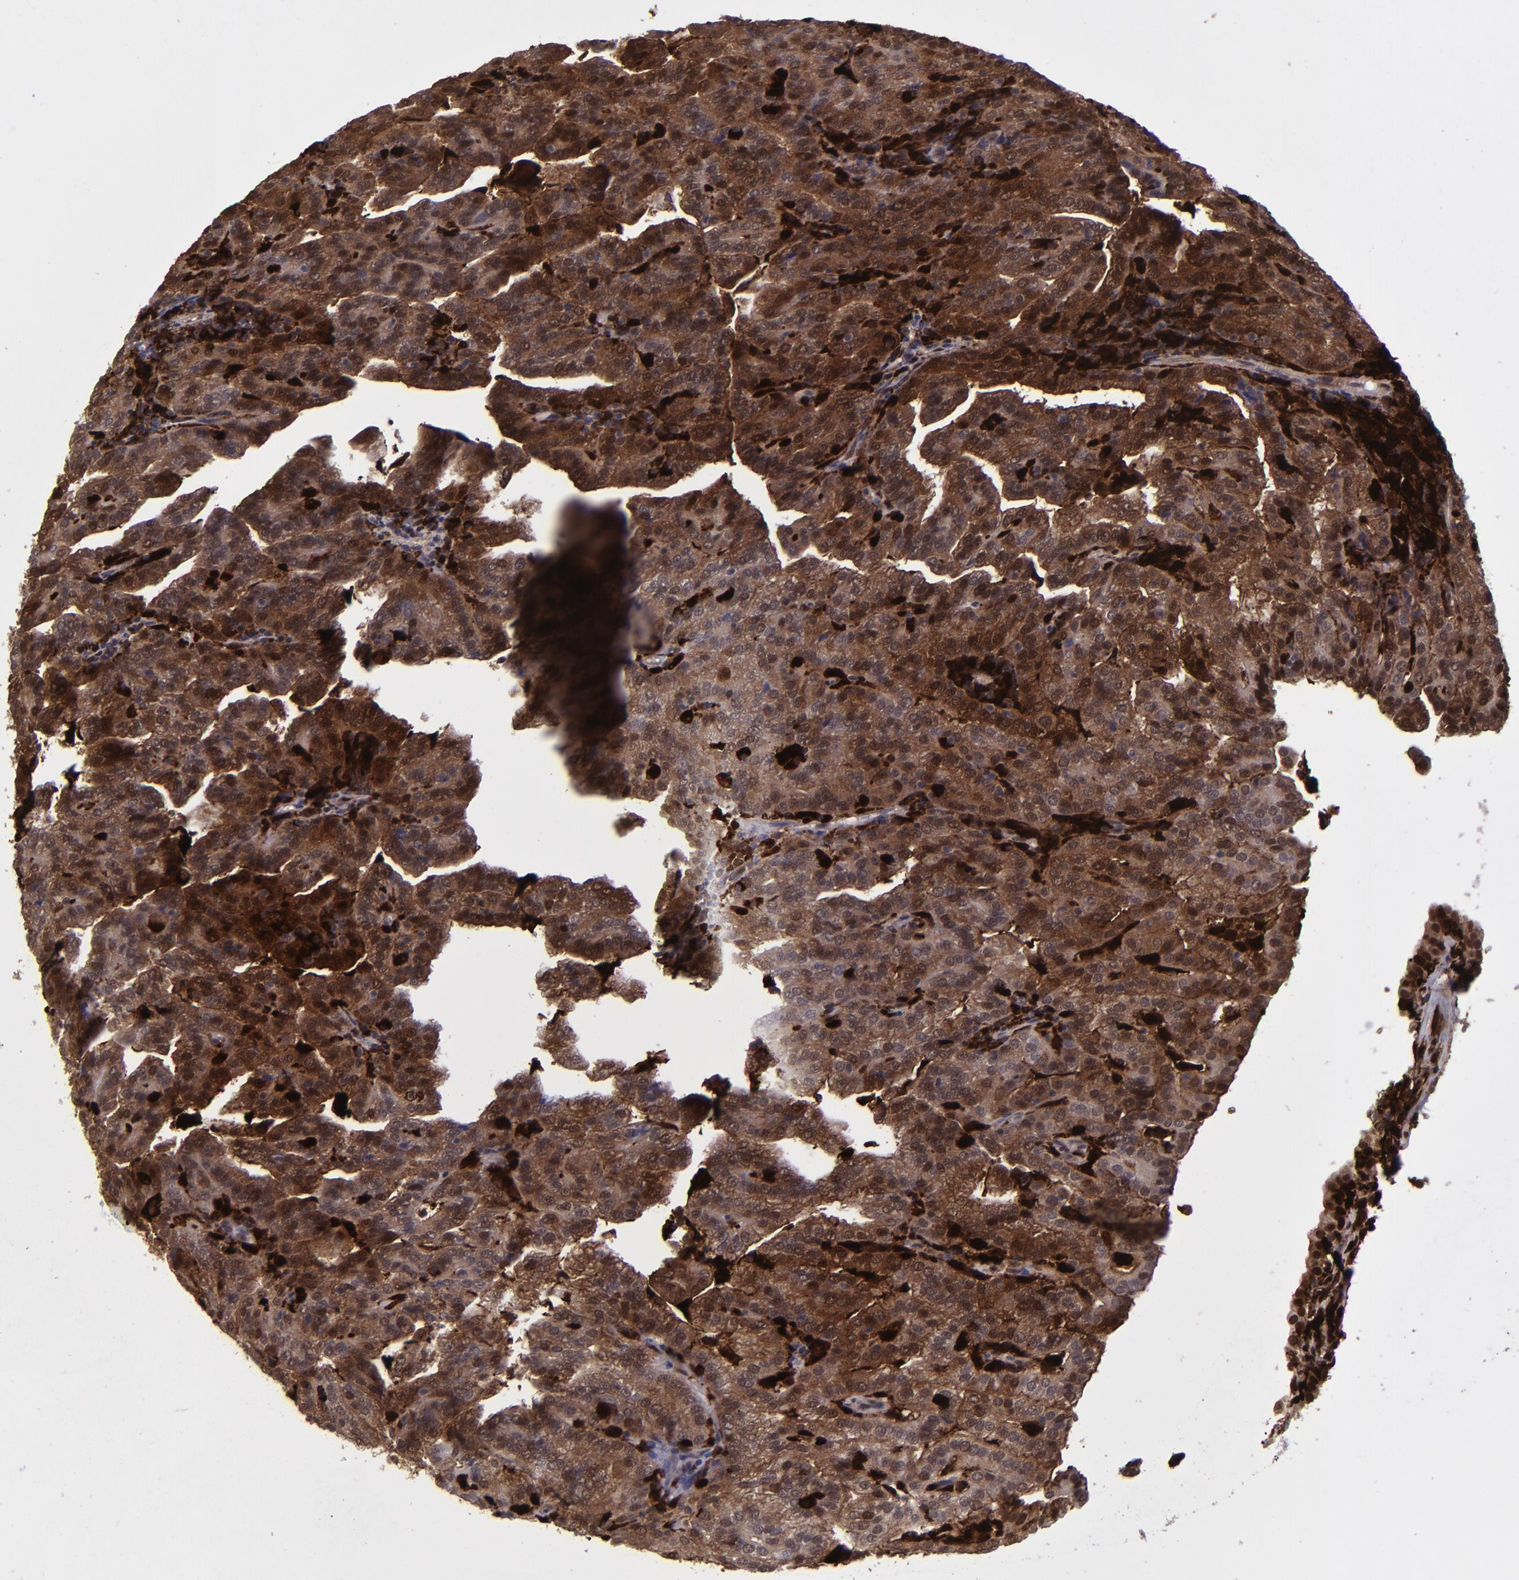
{"staining": {"intensity": "strong", "quantity": ">75%", "location": "cytoplasmic/membranous,nuclear"}, "tissue": "renal cancer", "cell_type": "Tumor cells", "image_type": "cancer", "snomed": [{"axis": "morphology", "description": "Adenocarcinoma, NOS"}, {"axis": "topography", "description": "Kidney"}], "caption": "Human renal cancer (adenocarcinoma) stained with a brown dye displays strong cytoplasmic/membranous and nuclear positive expression in about >75% of tumor cells.", "gene": "TYMP", "patient": {"sex": "male", "age": 61}}